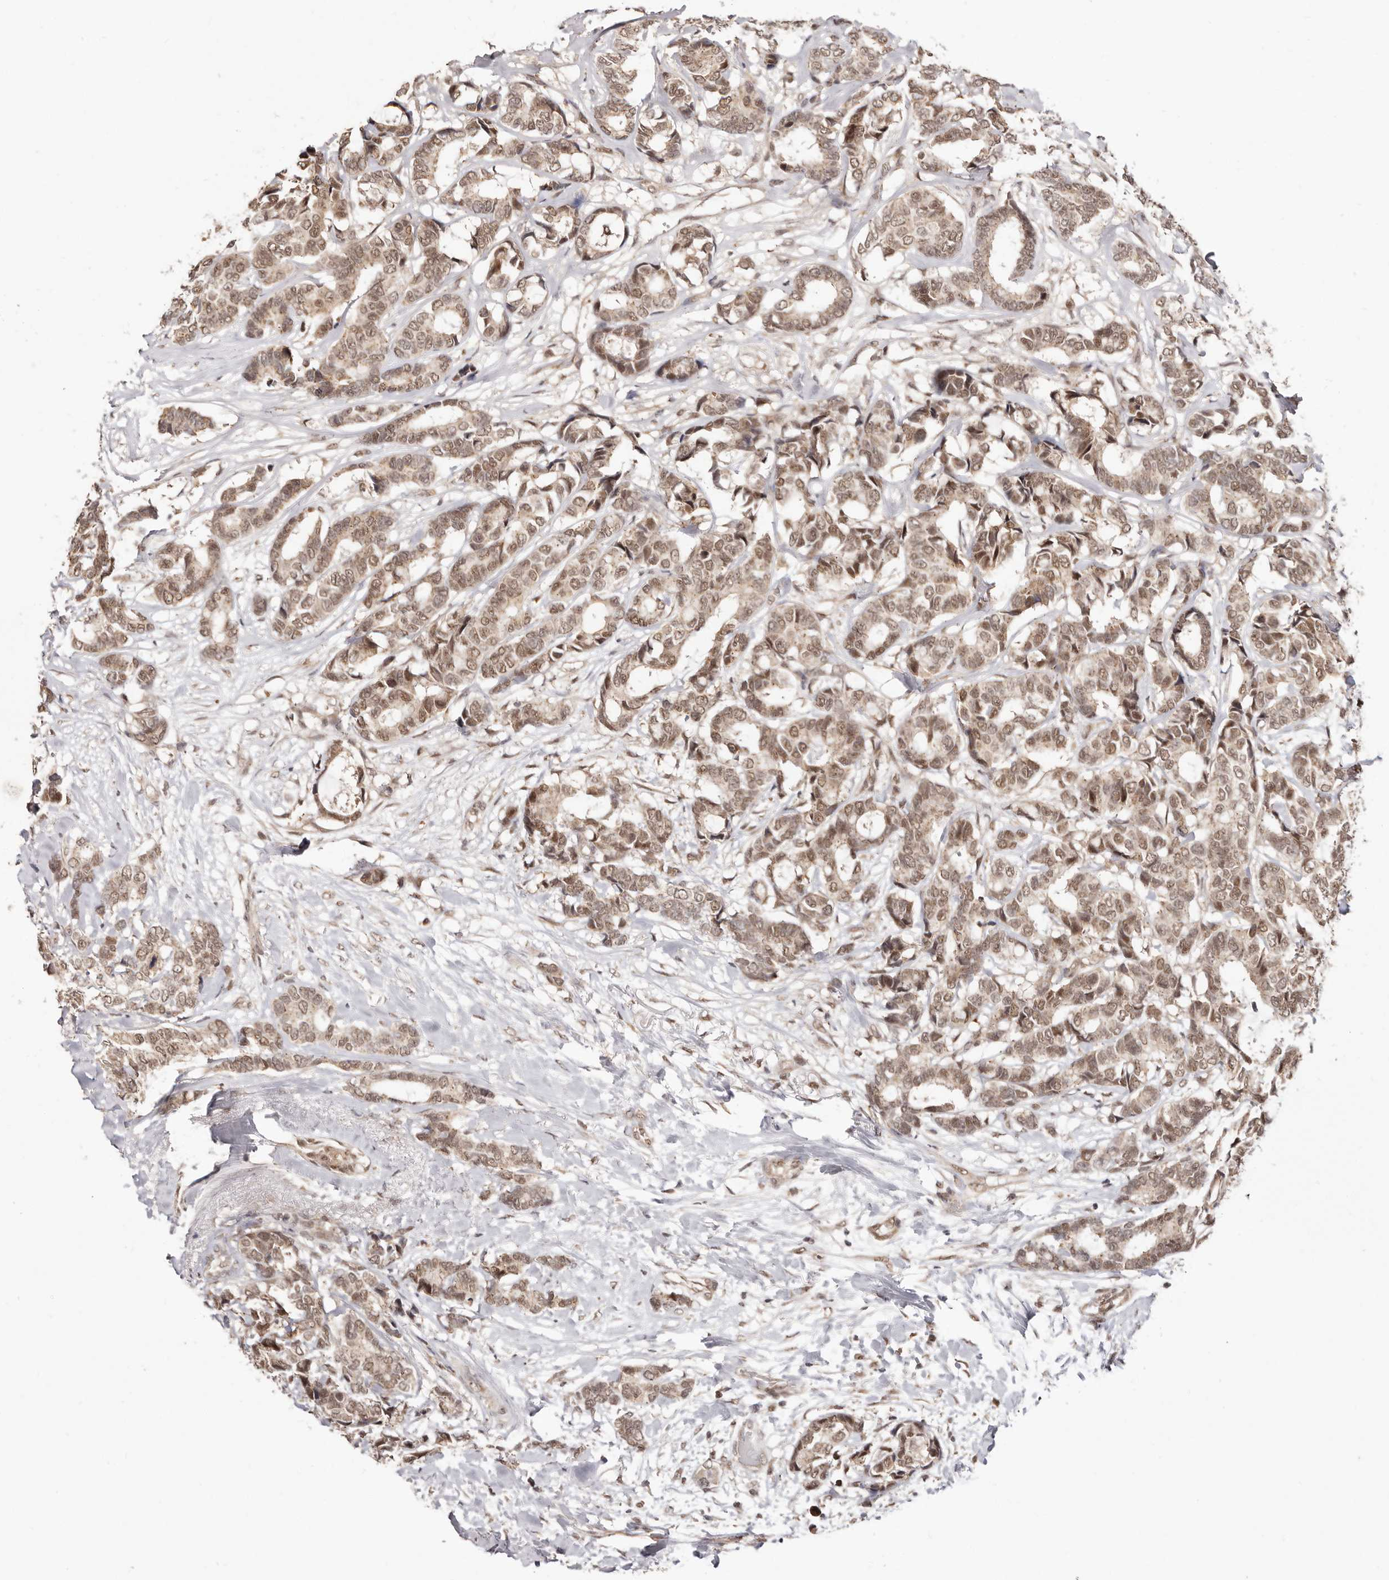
{"staining": {"intensity": "moderate", "quantity": ">75%", "location": "cytoplasmic/membranous,nuclear"}, "tissue": "breast cancer", "cell_type": "Tumor cells", "image_type": "cancer", "snomed": [{"axis": "morphology", "description": "Duct carcinoma"}, {"axis": "topography", "description": "Breast"}], "caption": "Immunohistochemical staining of breast invasive ductal carcinoma reveals moderate cytoplasmic/membranous and nuclear protein expression in approximately >75% of tumor cells. (DAB (3,3'-diaminobenzidine) IHC with brightfield microscopy, high magnification).", "gene": "MED8", "patient": {"sex": "female", "age": 87}}